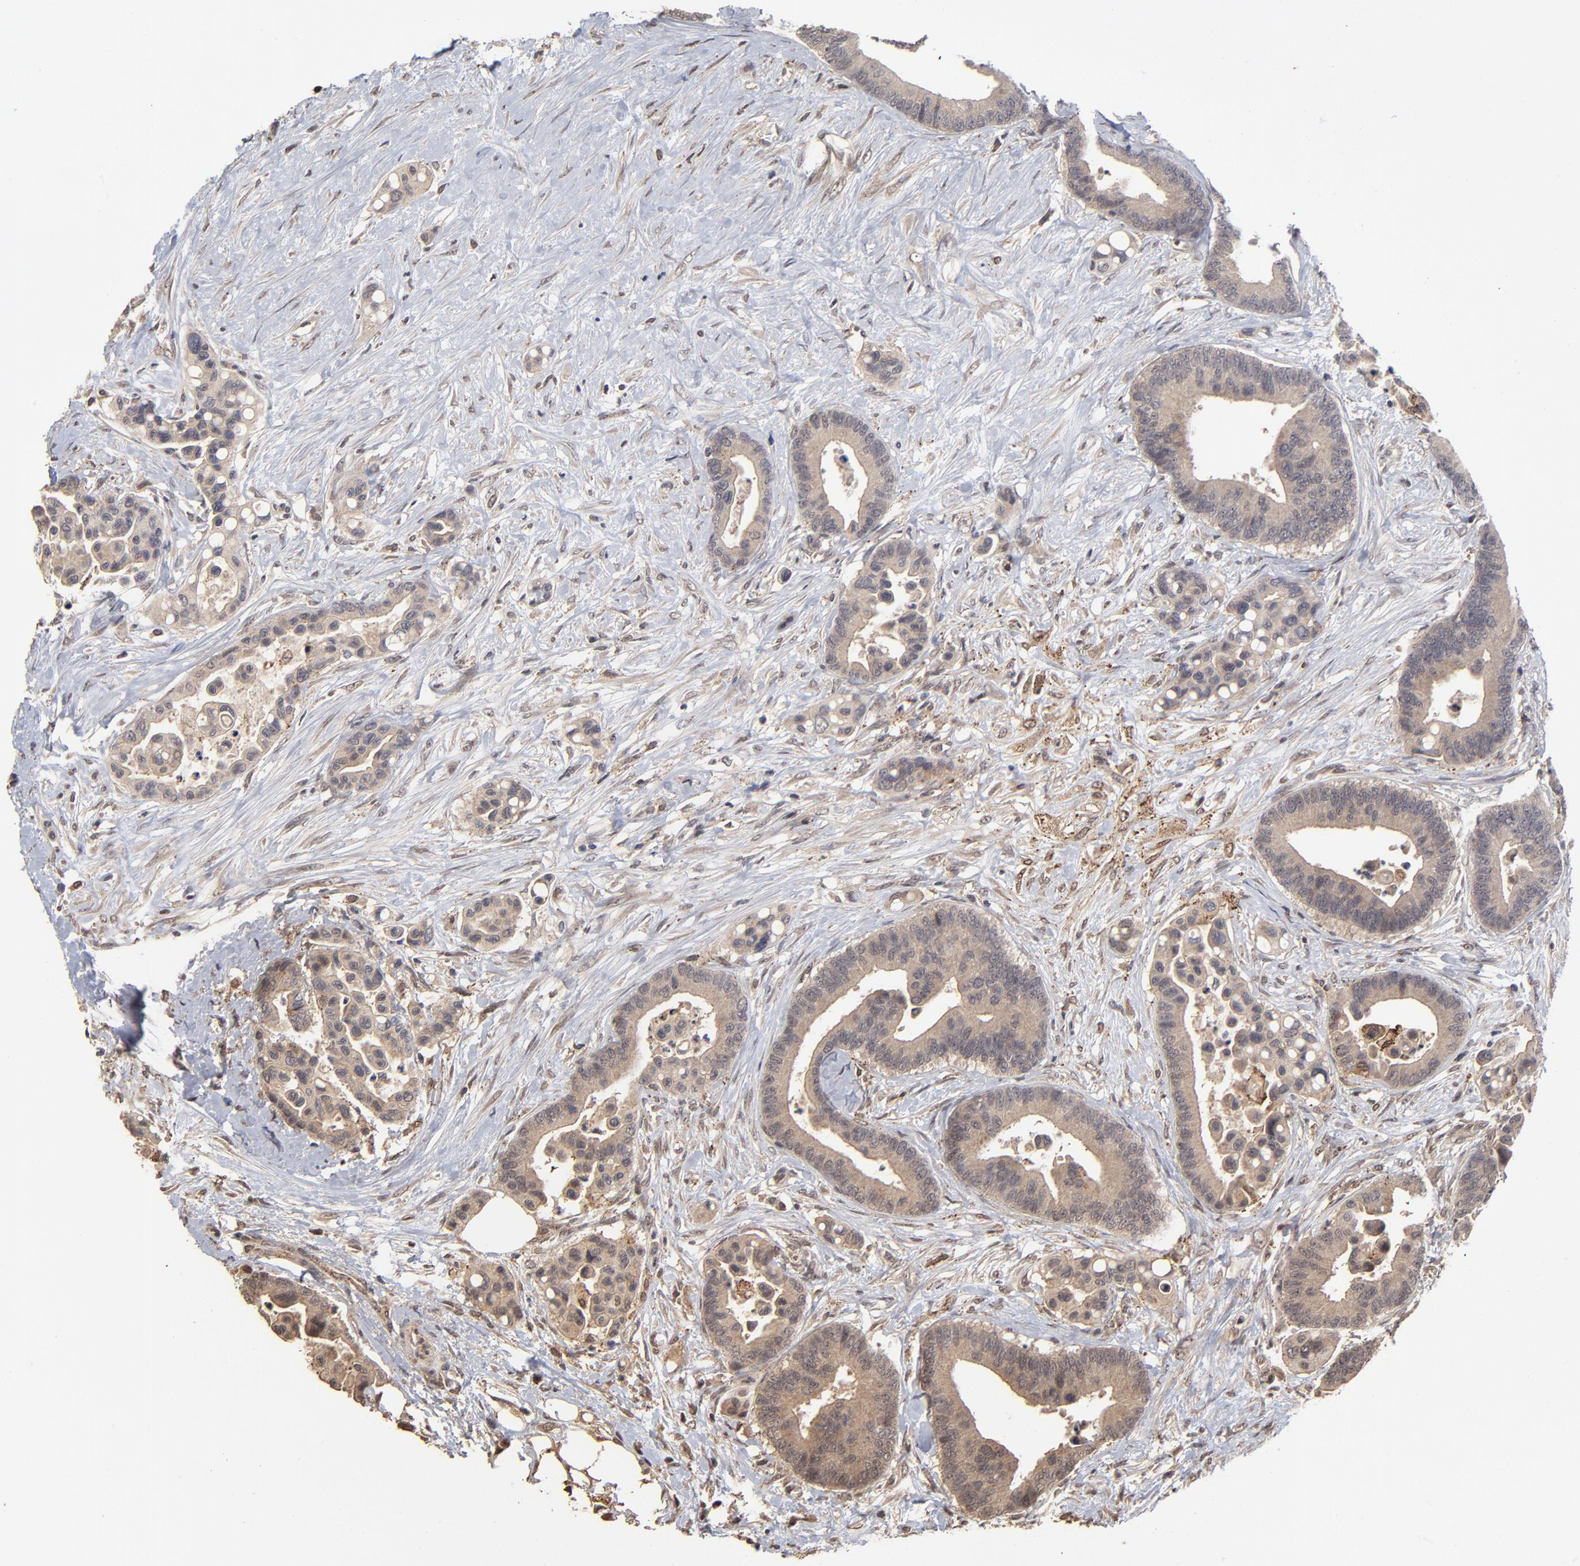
{"staining": {"intensity": "moderate", "quantity": "25%-75%", "location": "cytoplasmic/membranous"}, "tissue": "colorectal cancer", "cell_type": "Tumor cells", "image_type": "cancer", "snomed": [{"axis": "morphology", "description": "Adenocarcinoma, NOS"}, {"axis": "topography", "description": "Colon"}], "caption": "Colorectal cancer (adenocarcinoma) stained with DAB (3,3'-diaminobenzidine) IHC shows medium levels of moderate cytoplasmic/membranous expression in approximately 25%-75% of tumor cells.", "gene": "ASB8", "patient": {"sex": "male", "age": 82}}